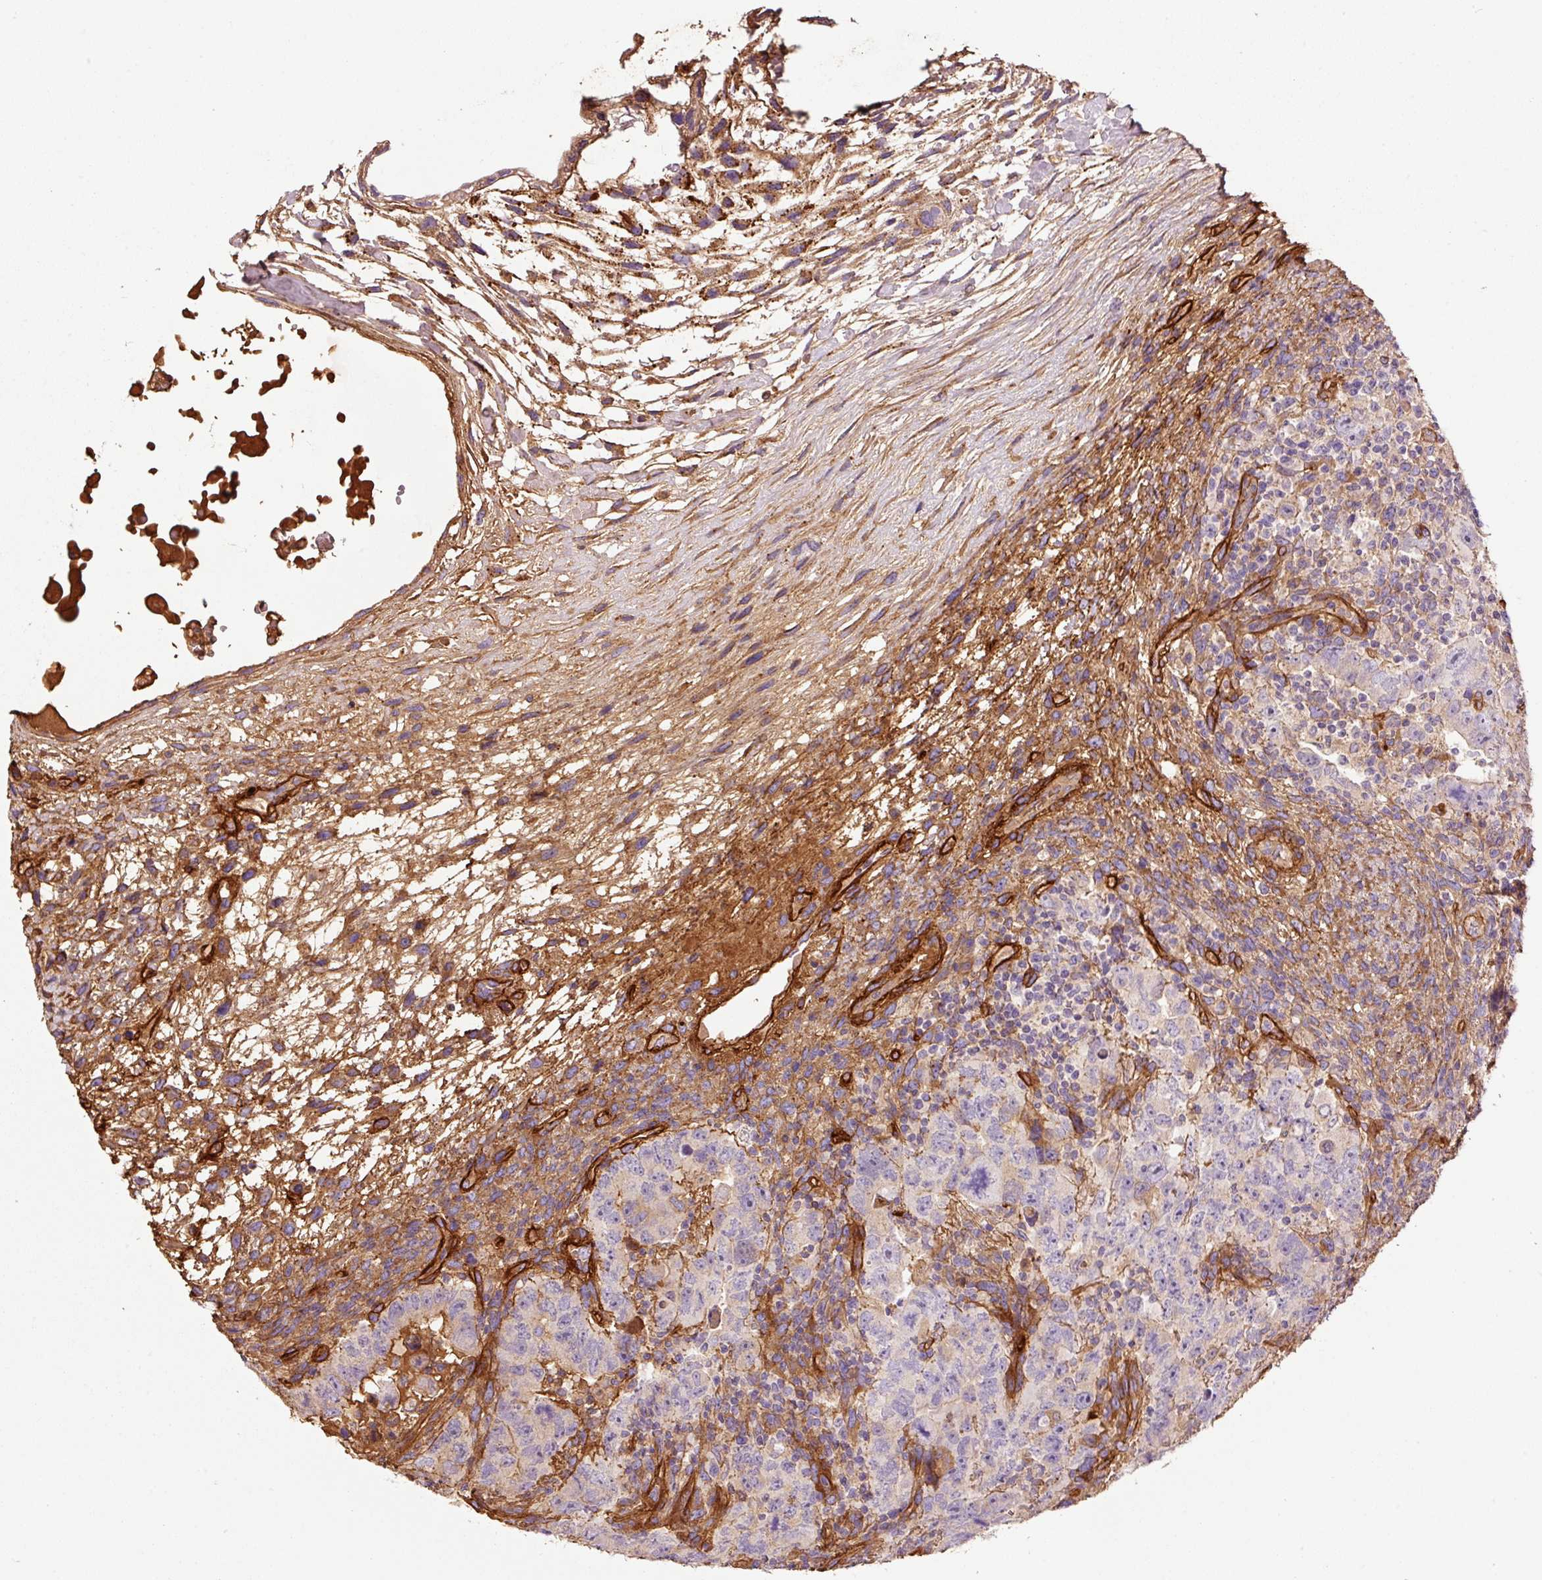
{"staining": {"intensity": "negative", "quantity": "none", "location": "none"}, "tissue": "testis cancer", "cell_type": "Tumor cells", "image_type": "cancer", "snomed": [{"axis": "morphology", "description": "Carcinoma, Embryonal, NOS"}, {"axis": "topography", "description": "Testis"}], "caption": "The histopathology image displays no staining of tumor cells in testis embryonal carcinoma.", "gene": "NID2", "patient": {"sex": "male", "age": 24}}